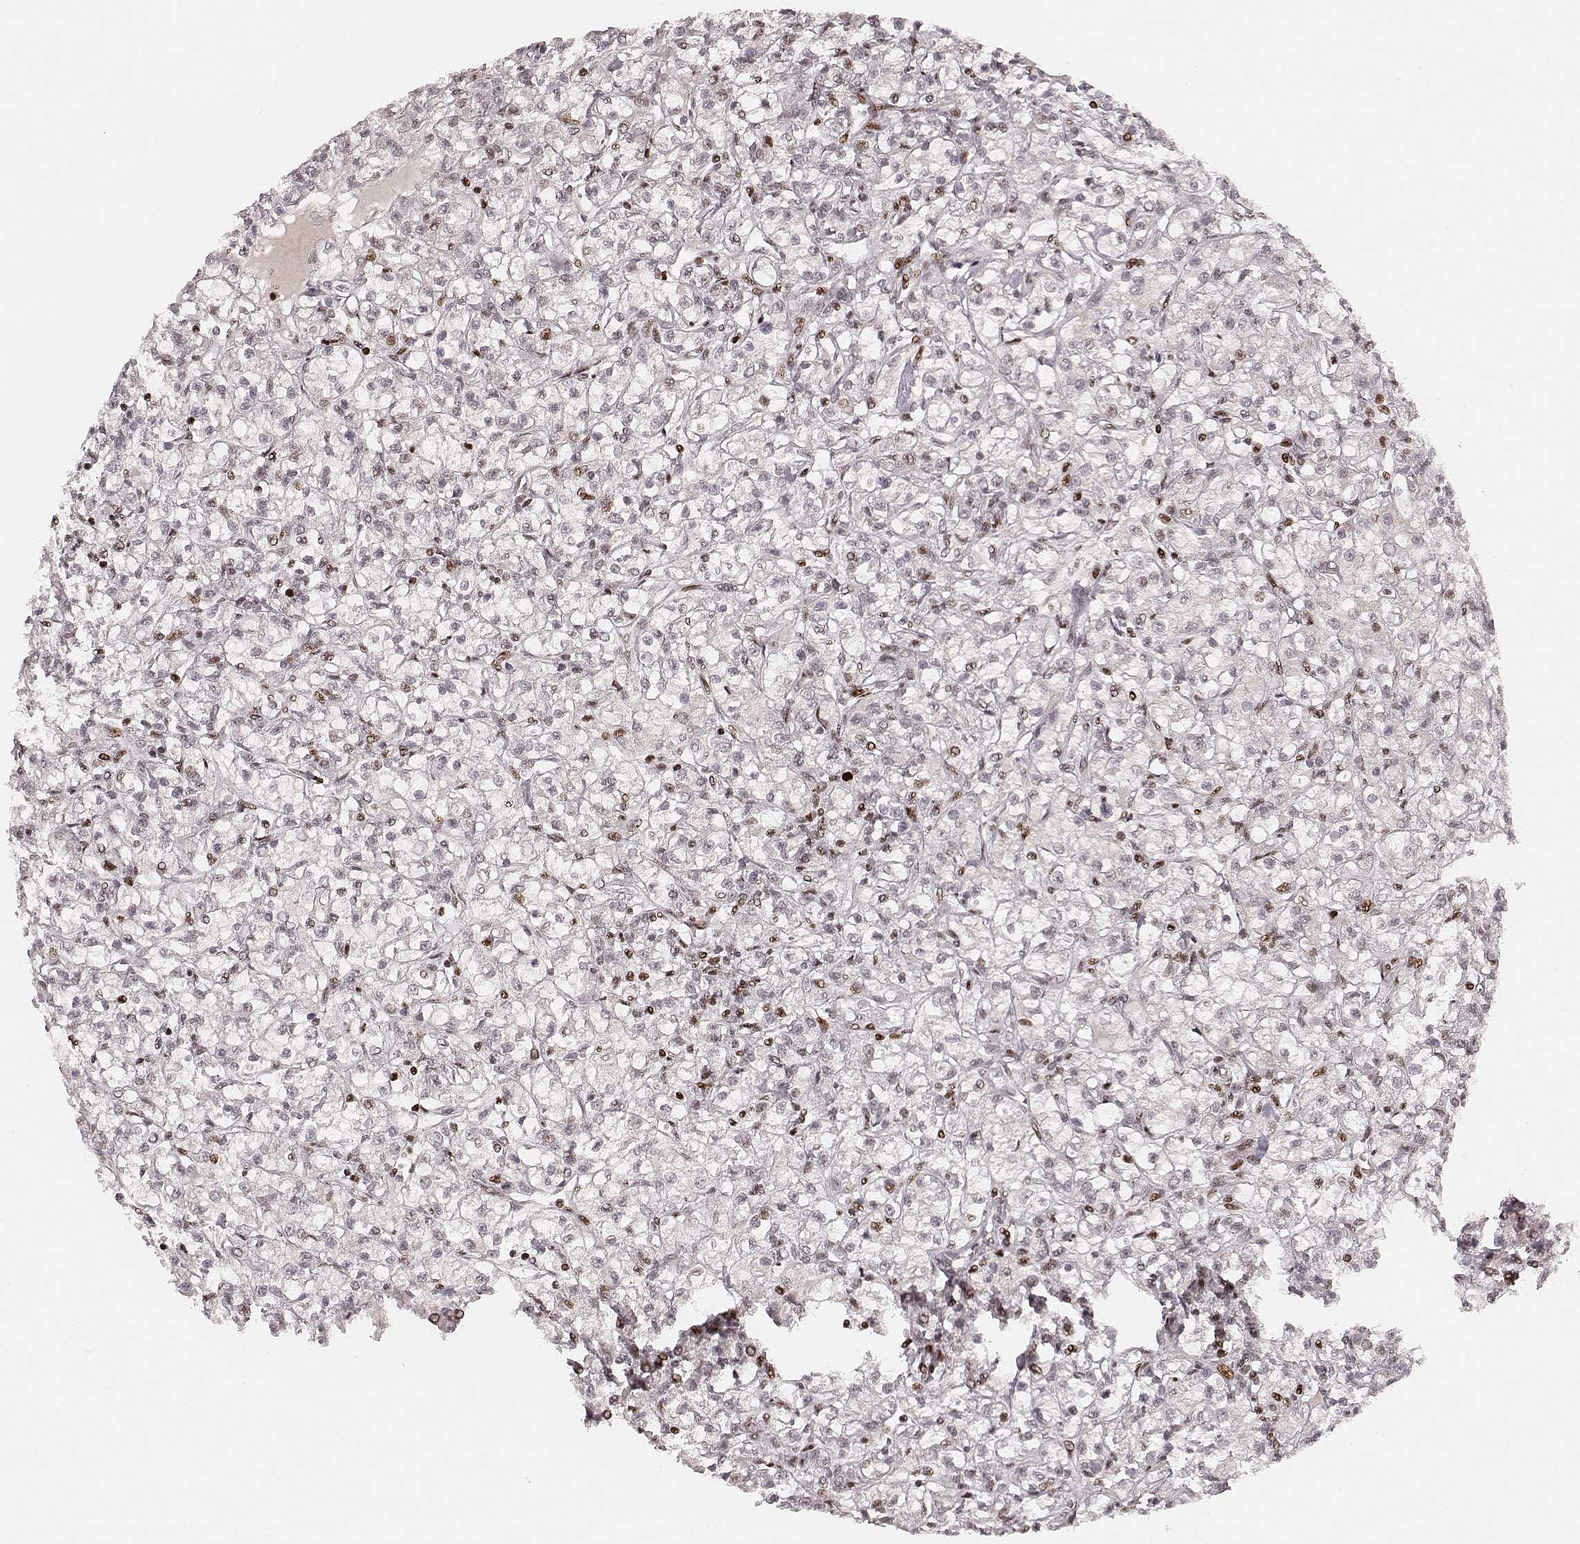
{"staining": {"intensity": "moderate", "quantity": "<25%", "location": "nuclear"}, "tissue": "renal cancer", "cell_type": "Tumor cells", "image_type": "cancer", "snomed": [{"axis": "morphology", "description": "Adenocarcinoma, NOS"}, {"axis": "topography", "description": "Kidney"}], "caption": "IHC staining of renal cancer (adenocarcinoma), which displays low levels of moderate nuclear positivity in approximately <25% of tumor cells indicating moderate nuclear protein expression. The staining was performed using DAB (brown) for protein detection and nuclei were counterstained in hematoxylin (blue).", "gene": "HNRNPC", "patient": {"sex": "female", "age": 59}}